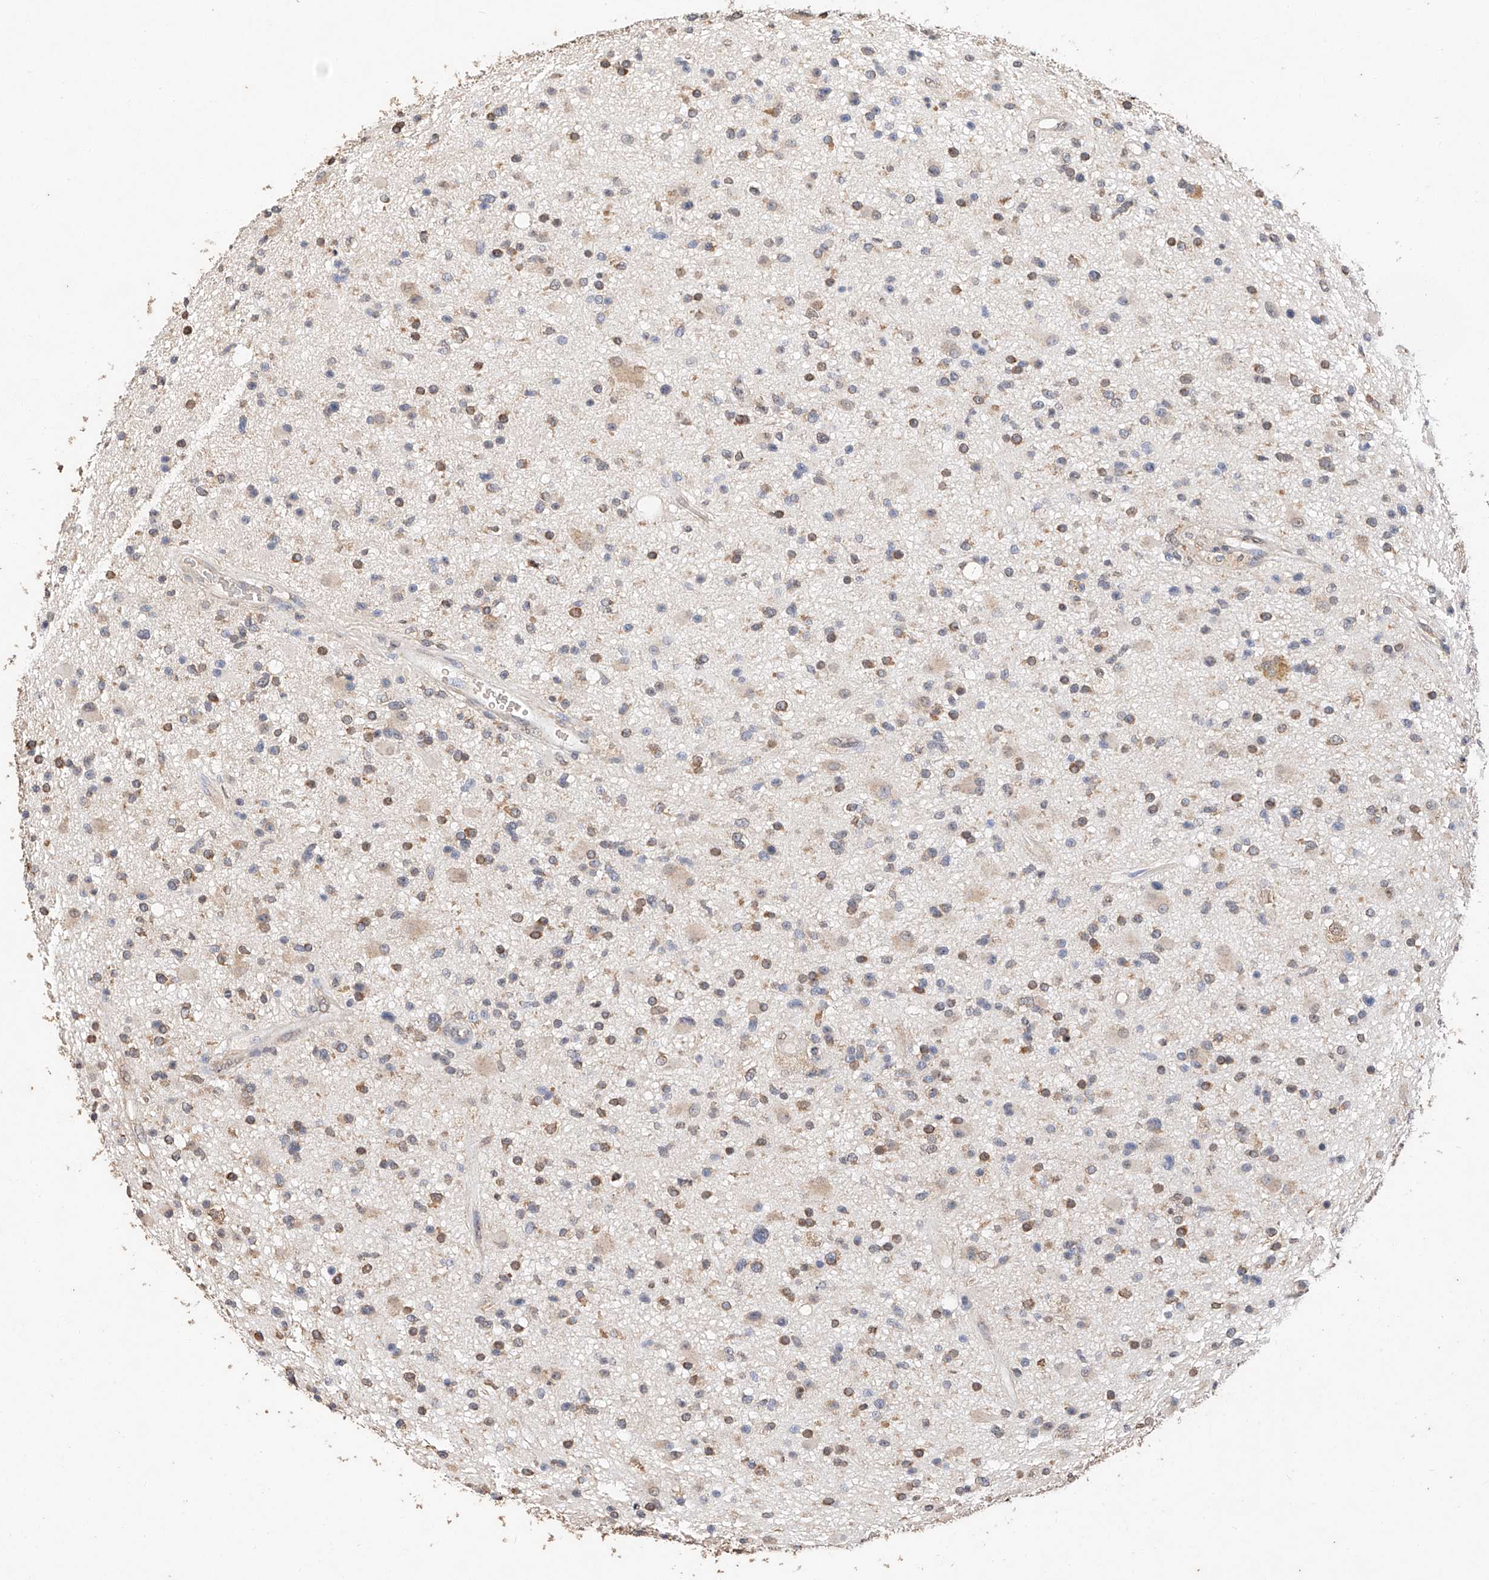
{"staining": {"intensity": "weak", "quantity": "25%-75%", "location": "cytoplasmic/membranous"}, "tissue": "glioma", "cell_type": "Tumor cells", "image_type": "cancer", "snomed": [{"axis": "morphology", "description": "Glioma, malignant, High grade"}, {"axis": "topography", "description": "Brain"}], "caption": "Tumor cells reveal low levels of weak cytoplasmic/membranous positivity in approximately 25%-75% of cells in glioma.", "gene": "CERS4", "patient": {"sex": "male", "age": 33}}